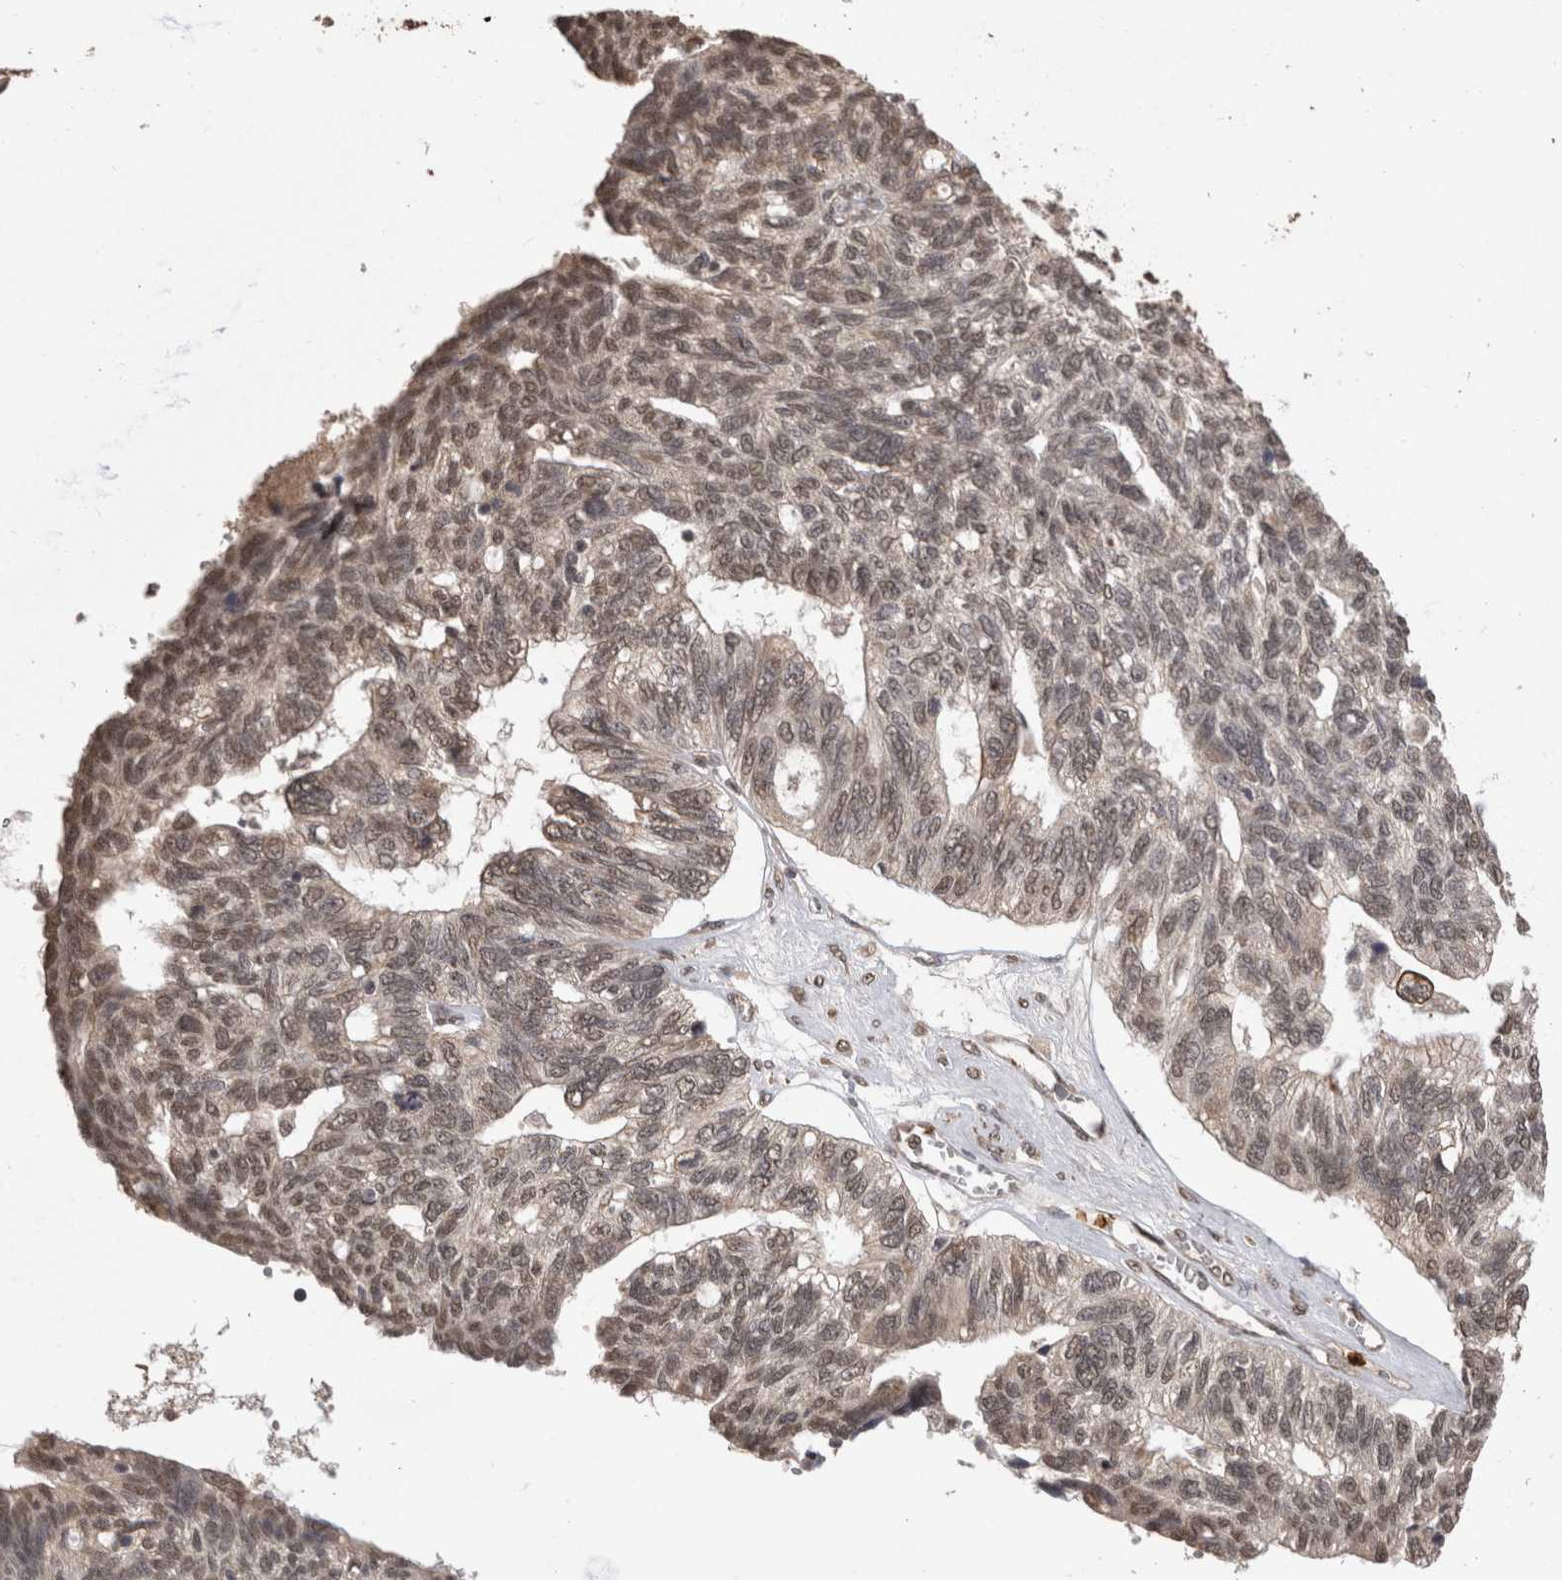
{"staining": {"intensity": "weak", "quantity": ">75%", "location": "nuclear"}, "tissue": "ovarian cancer", "cell_type": "Tumor cells", "image_type": "cancer", "snomed": [{"axis": "morphology", "description": "Cystadenocarcinoma, serous, NOS"}, {"axis": "topography", "description": "Ovary"}], "caption": "An image showing weak nuclear expression in approximately >75% of tumor cells in ovarian cancer, as visualized by brown immunohistochemical staining.", "gene": "PAK4", "patient": {"sex": "female", "age": 79}}